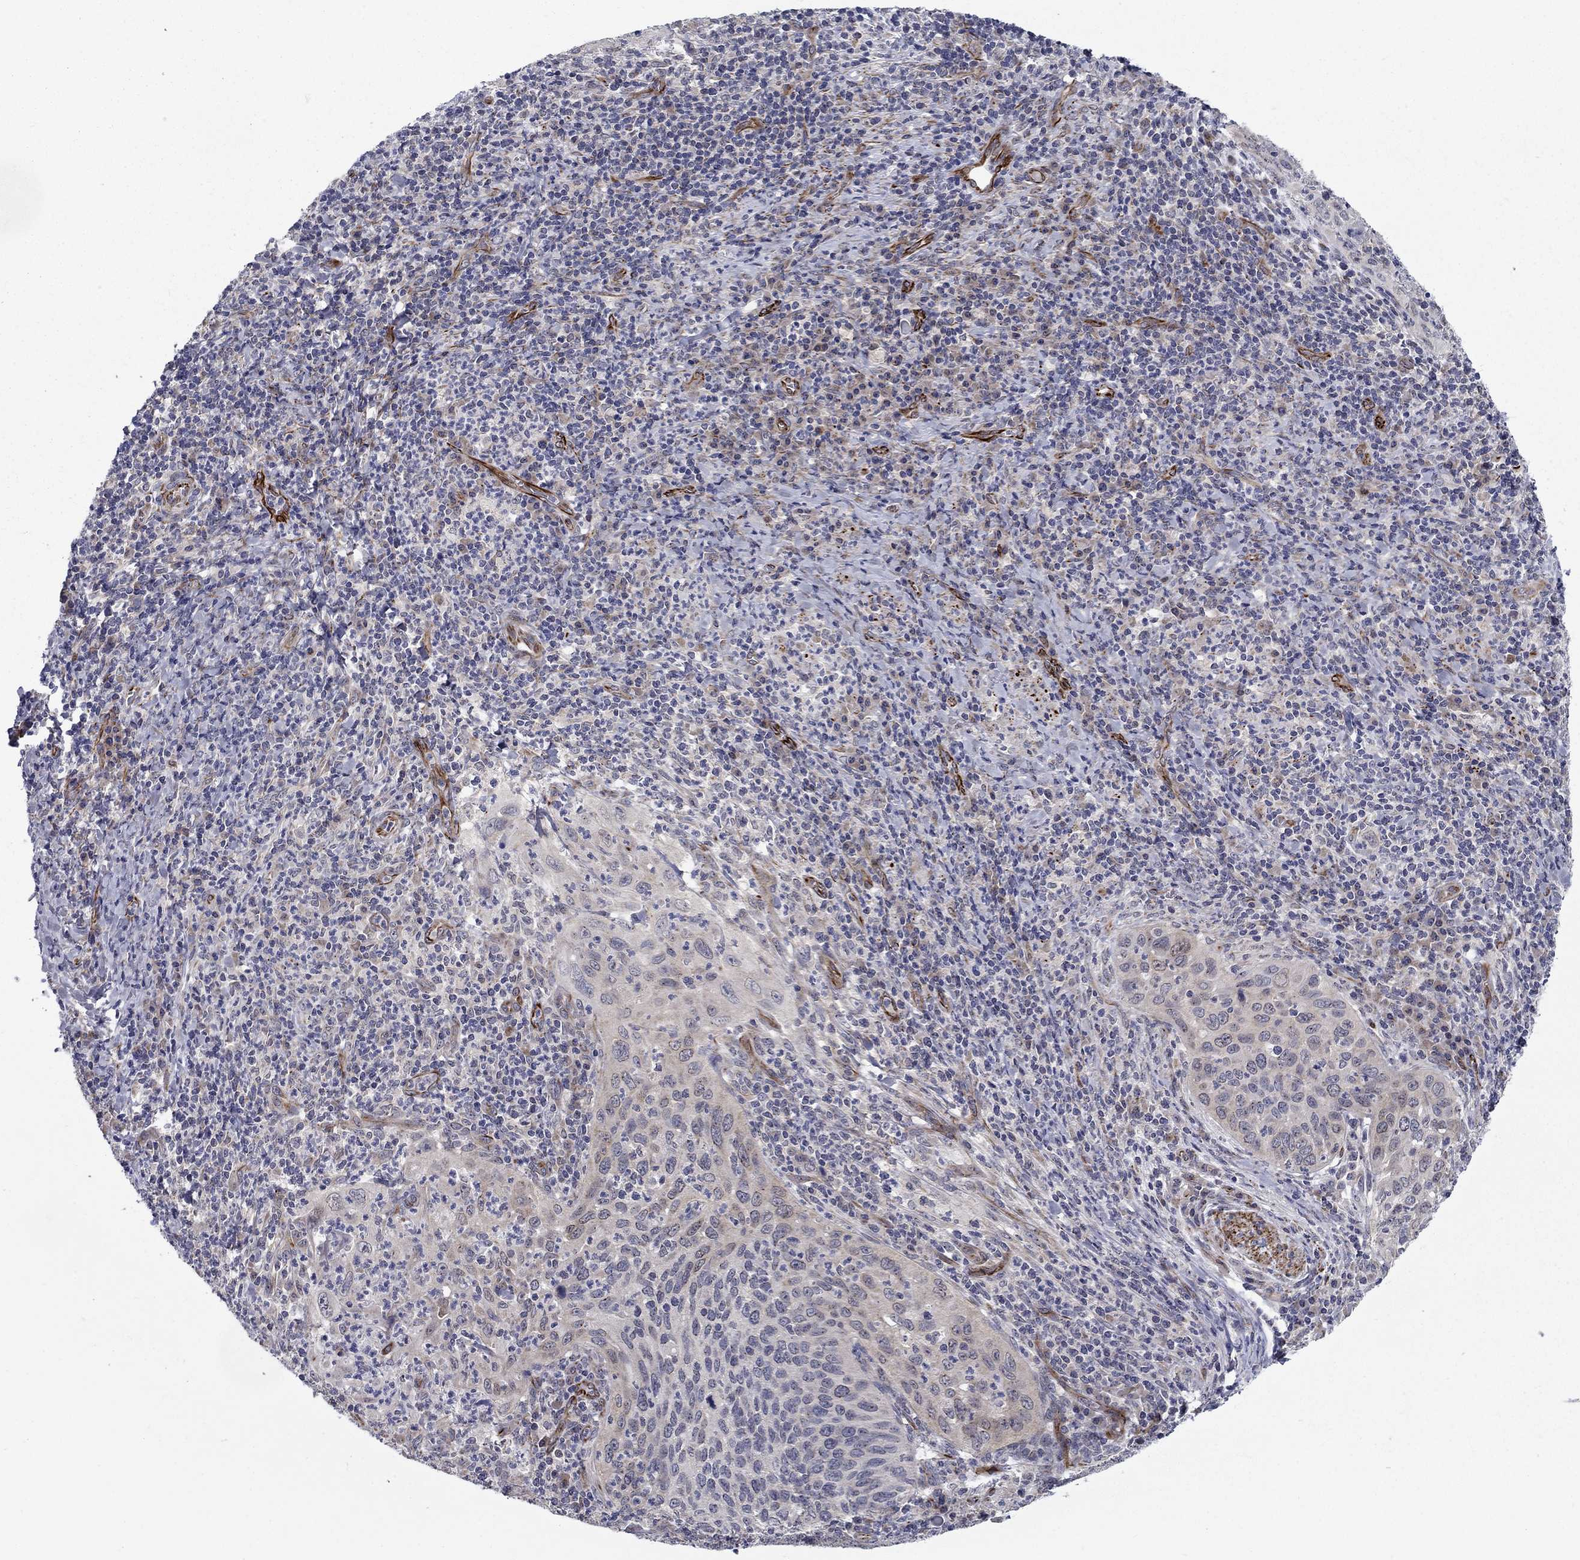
{"staining": {"intensity": "negative", "quantity": "none", "location": "none"}, "tissue": "cervical cancer", "cell_type": "Tumor cells", "image_type": "cancer", "snomed": [{"axis": "morphology", "description": "Squamous cell carcinoma, NOS"}, {"axis": "topography", "description": "Cervix"}], "caption": "Cervical squamous cell carcinoma was stained to show a protein in brown. There is no significant staining in tumor cells.", "gene": "LACTB2", "patient": {"sex": "female", "age": 26}}